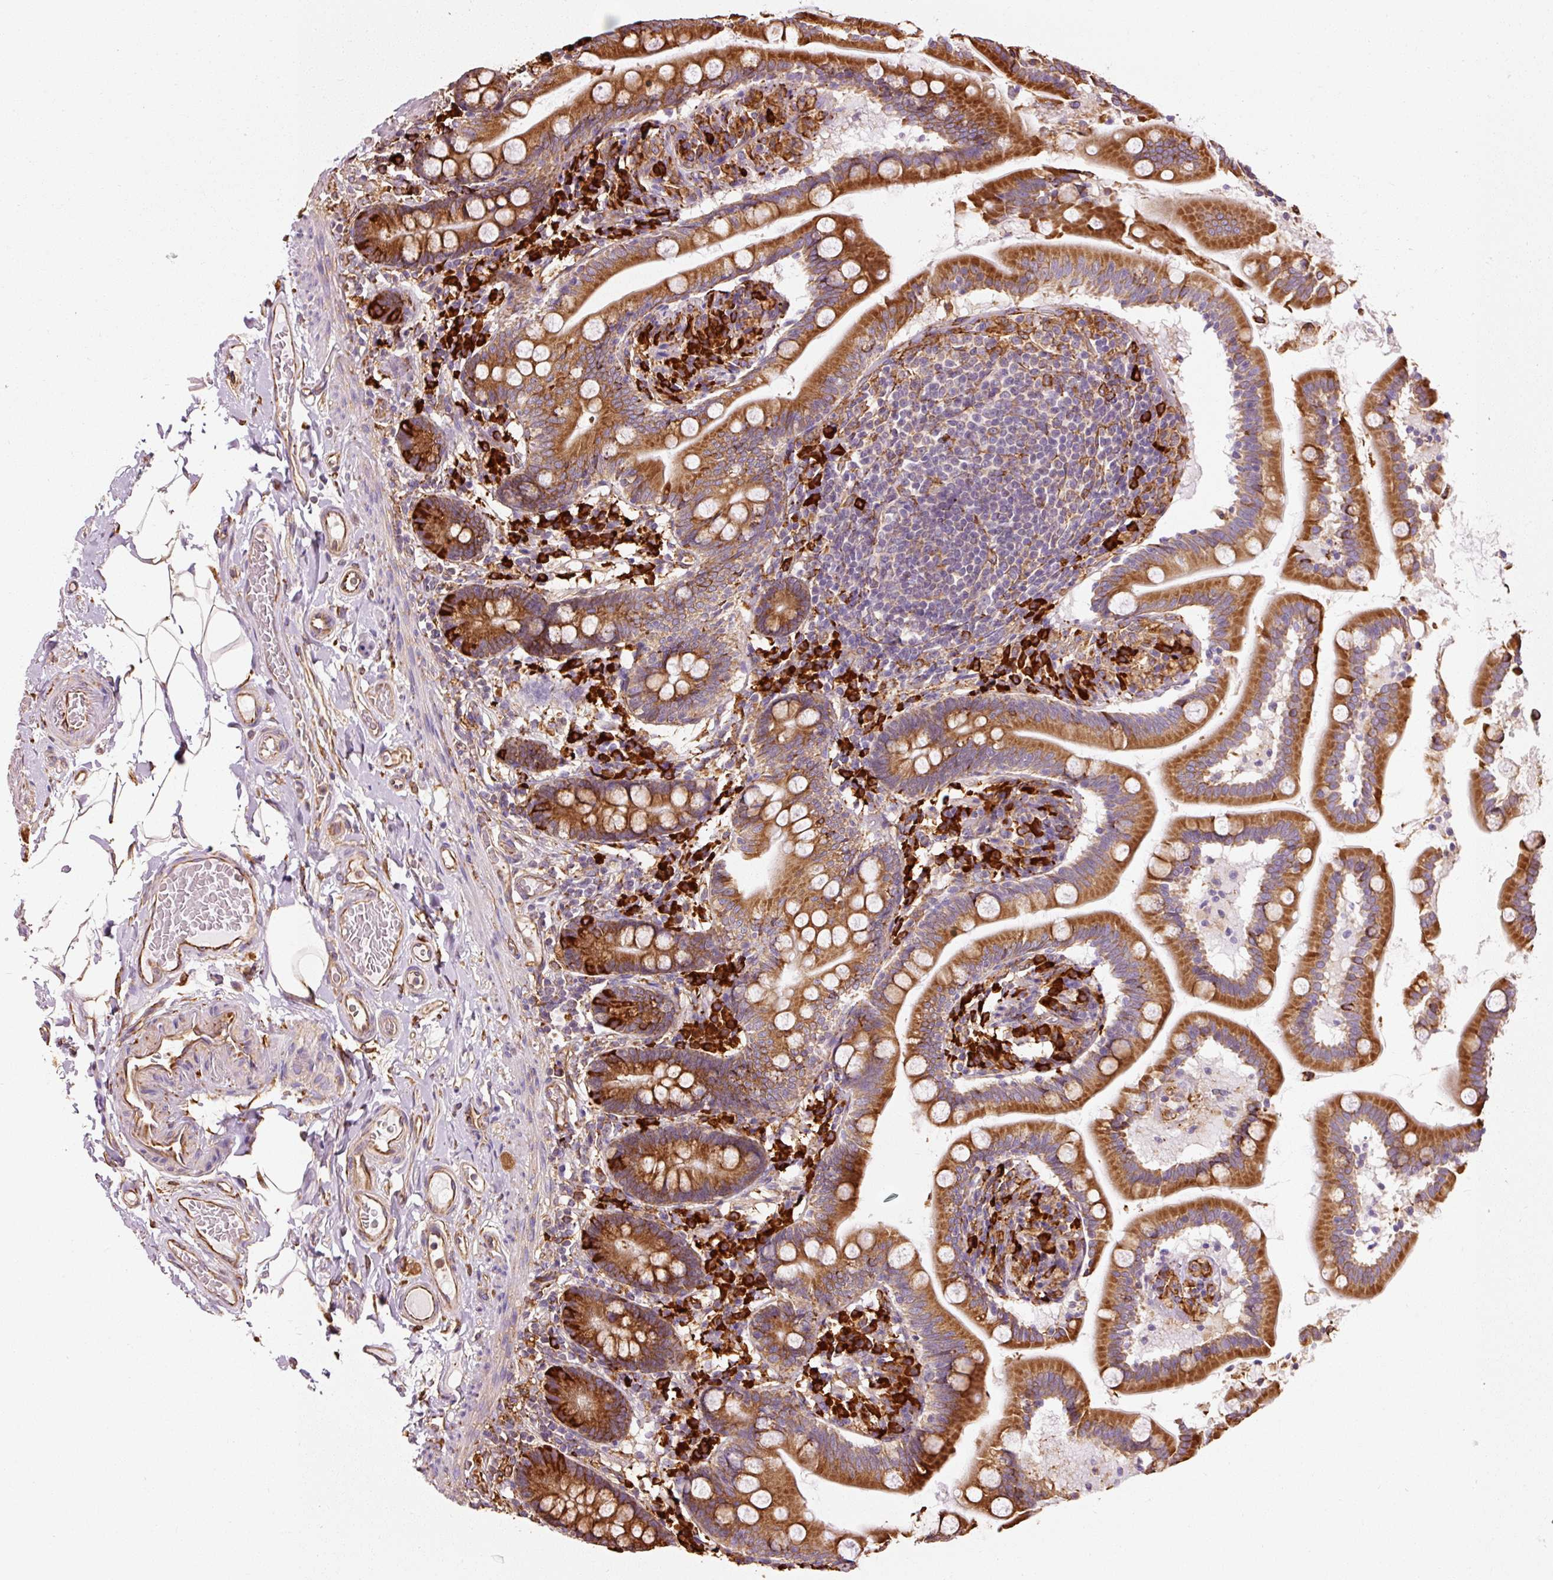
{"staining": {"intensity": "strong", "quantity": ">75%", "location": "cytoplasmic/membranous"}, "tissue": "small intestine", "cell_type": "Glandular cells", "image_type": "normal", "snomed": [{"axis": "morphology", "description": "Normal tissue, NOS"}, {"axis": "topography", "description": "Small intestine"}], "caption": "This is a histology image of immunohistochemistry (IHC) staining of benign small intestine, which shows strong expression in the cytoplasmic/membranous of glandular cells.", "gene": "ENSG00000256500", "patient": {"sex": "female", "age": 64}}